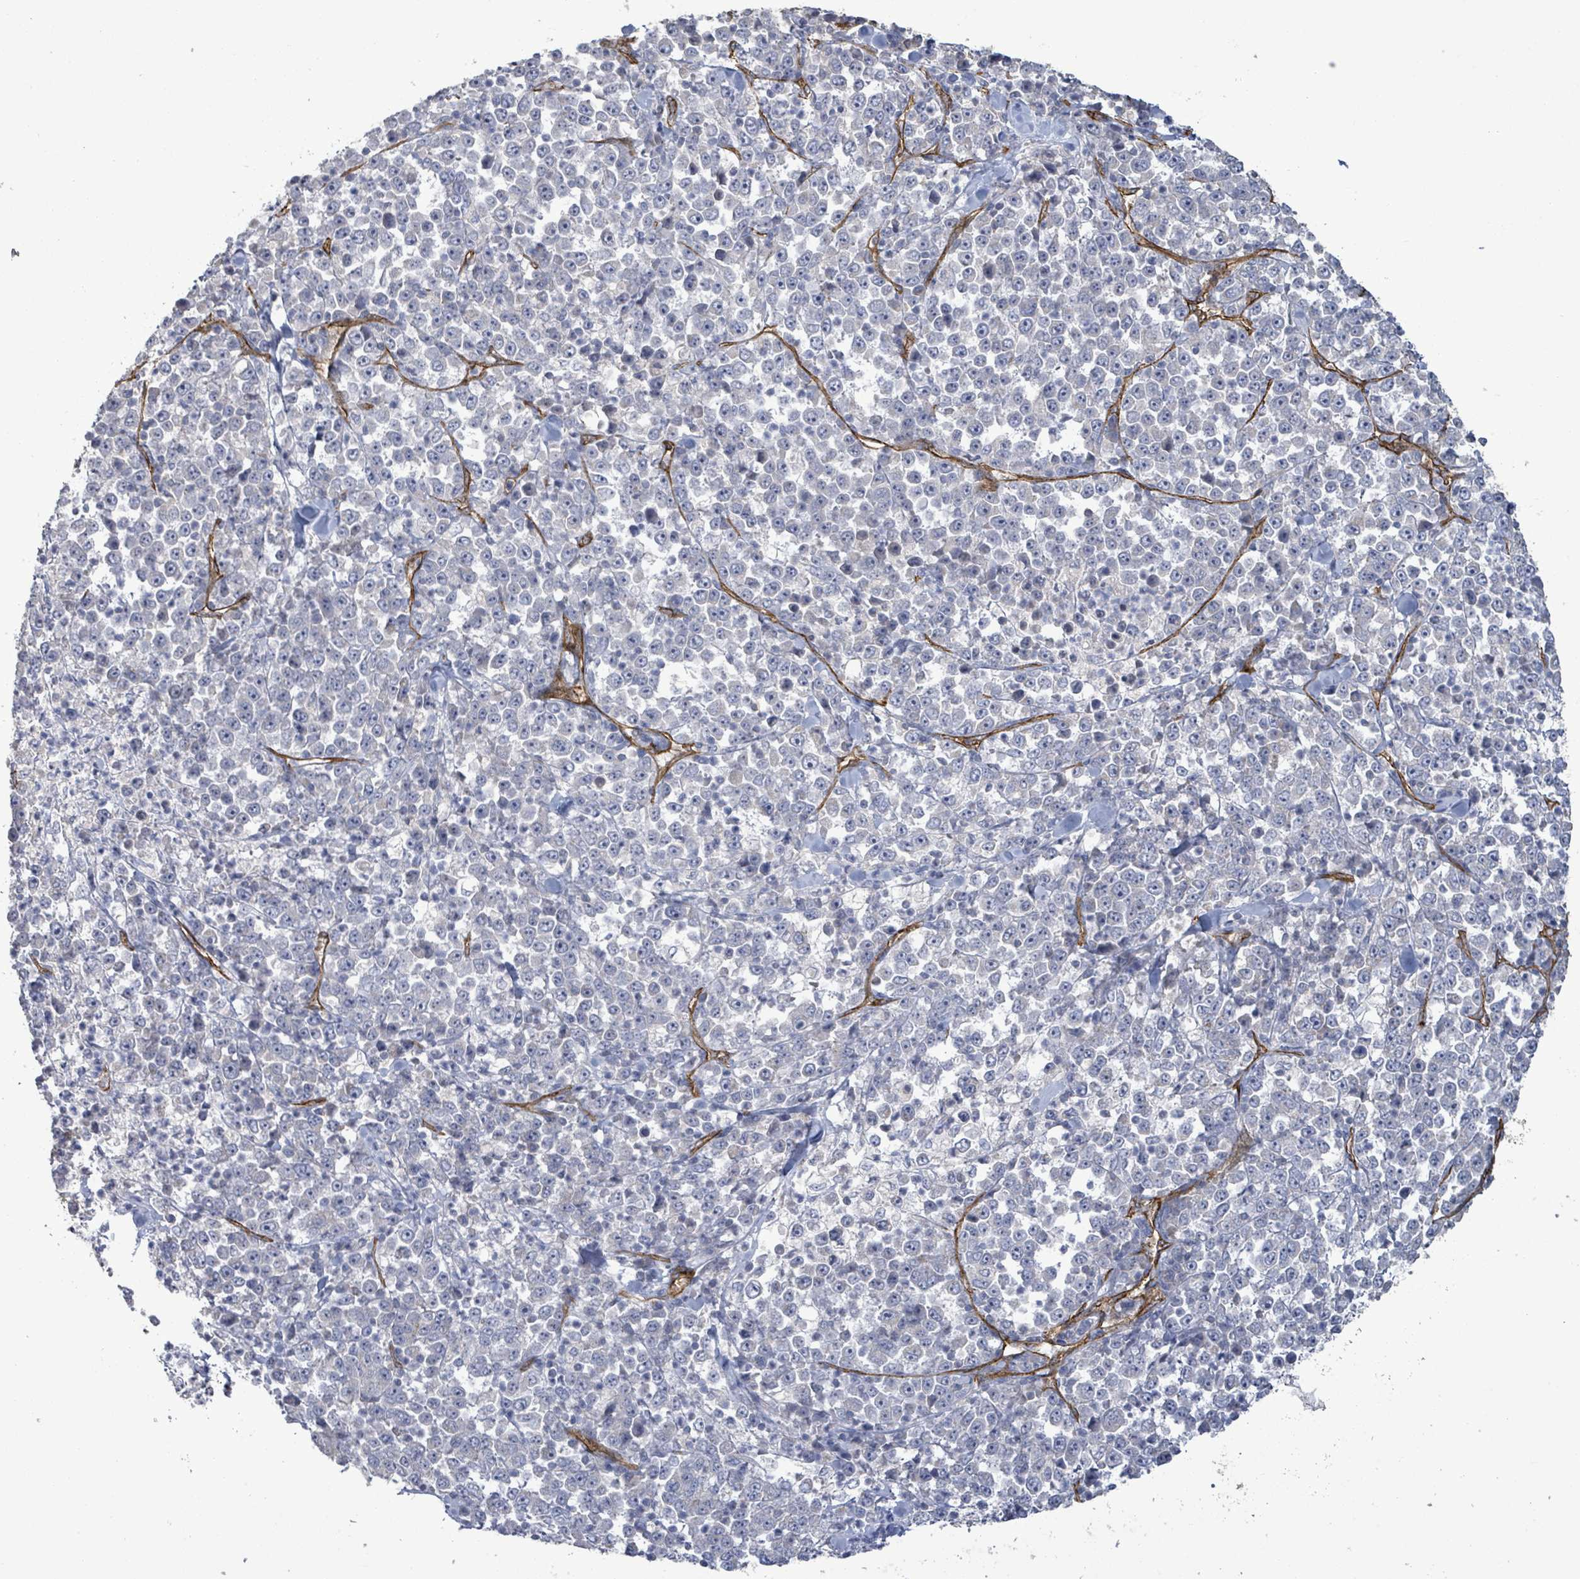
{"staining": {"intensity": "negative", "quantity": "none", "location": "none"}, "tissue": "stomach cancer", "cell_type": "Tumor cells", "image_type": "cancer", "snomed": [{"axis": "morphology", "description": "Normal tissue, NOS"}, {"axis": "morphology", "description": "Adenocarcinoma, NOS"}, {"axis": "topography", "description": "Stomach, upper"}, {"axis": "topography", "description": "Stomach"}], "caption": "Image shows no significant protein expression in tumor cells of stomach adenocarcinoma. Brightfield microscopy of IHC stained with DAB (3,3'-diaminobenzidine) (brown) and hematoxylin (blue), captured at high magnification.", "gene": "KANK3", "patient": {"sex": "male", "age": 59}}